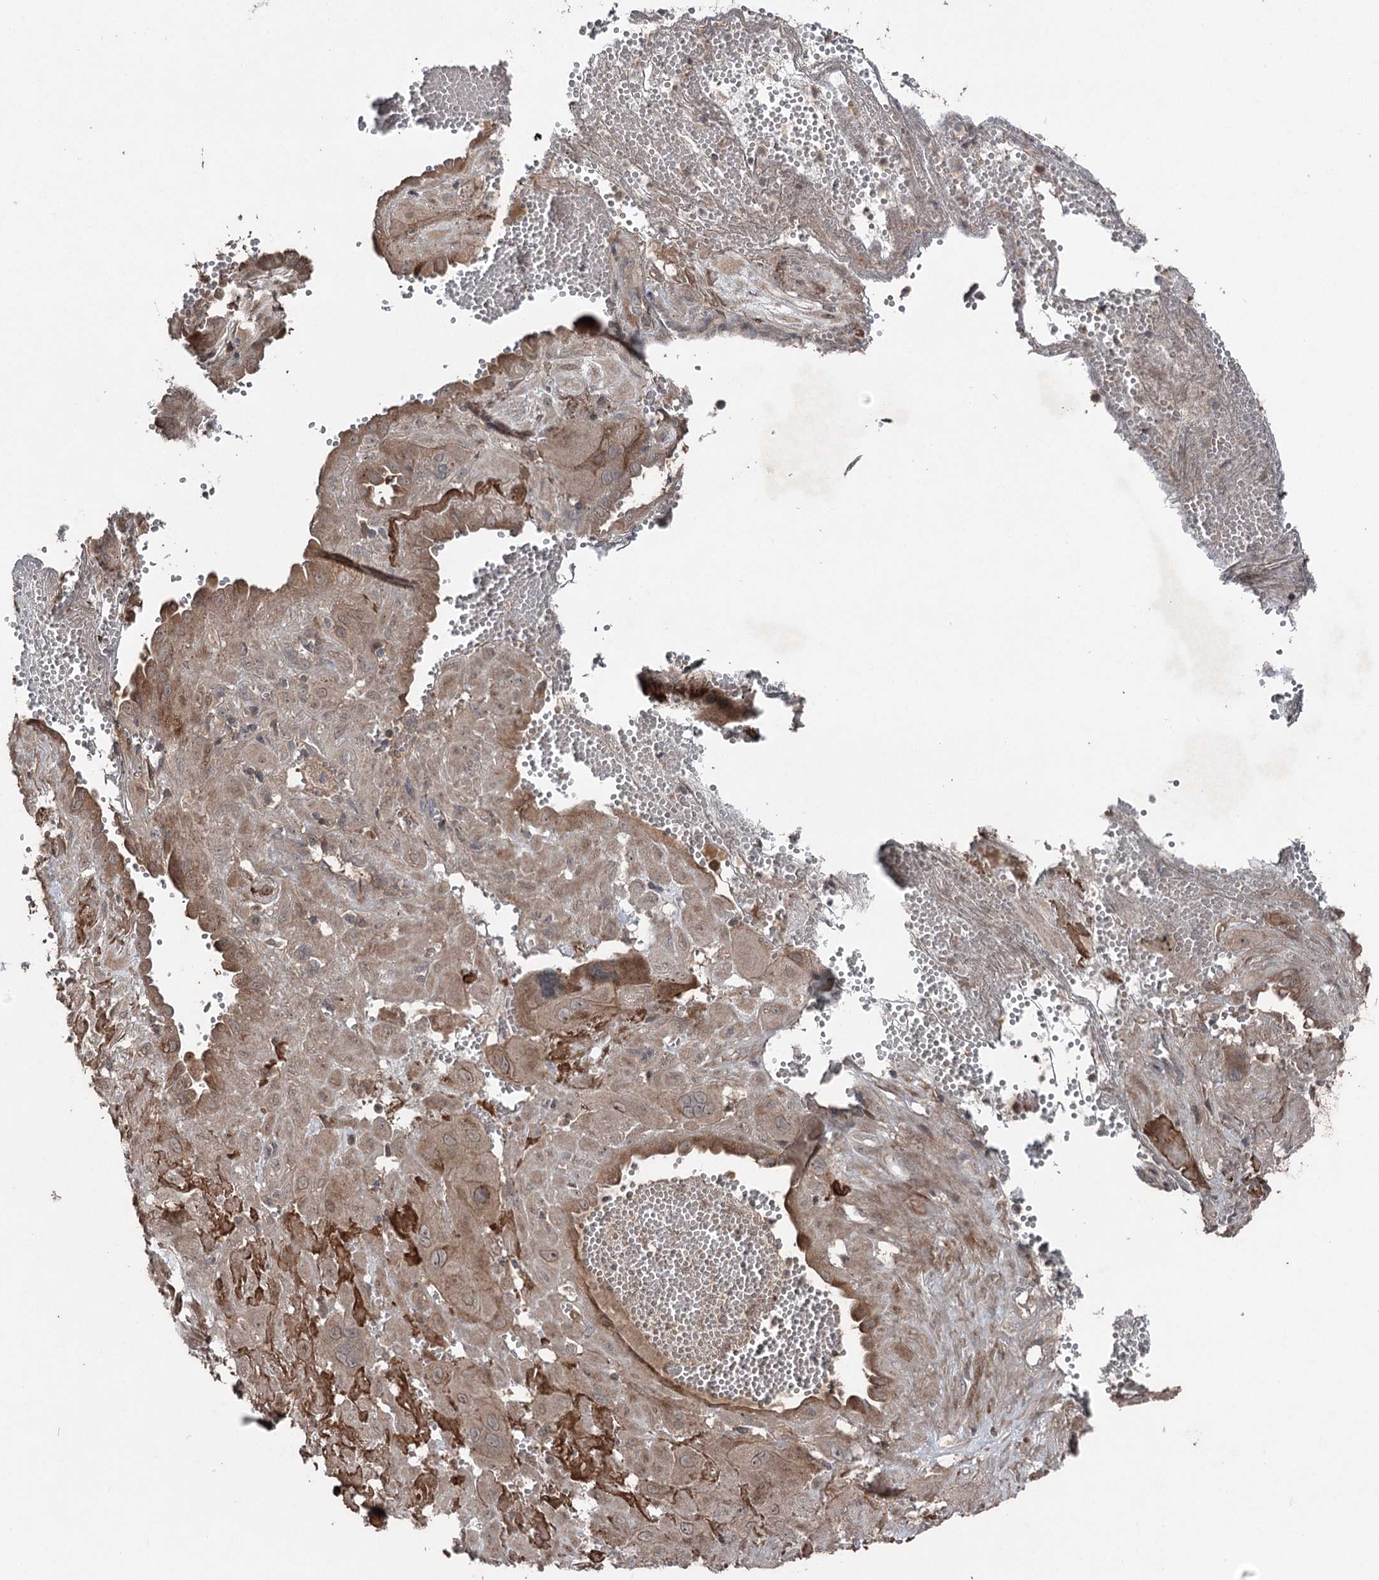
{"staining": {"intensity": "weak", "quantity": ">75%", "location": "cytoplasmic/membranous"}, "tissue": "cervical cancer", "cell_type": "Tumor cells", "image_type": "cancer", "snomed": [{"axis": "morphology", "description": "Squamous cell carcinoma, NOS"}, {"axis": "topography", "description": "Cervix"}], "caption": "A high-resolution histopathology image shows immunohistochemistry staining of cervical cancer (squamous cell carcinoma), which demonstrates weak cytoplasmic/membranous expression in about >75% of tumor cells.", "gene": "MAPK8IP2", "patient": {"sex": "female", "age": 34}}